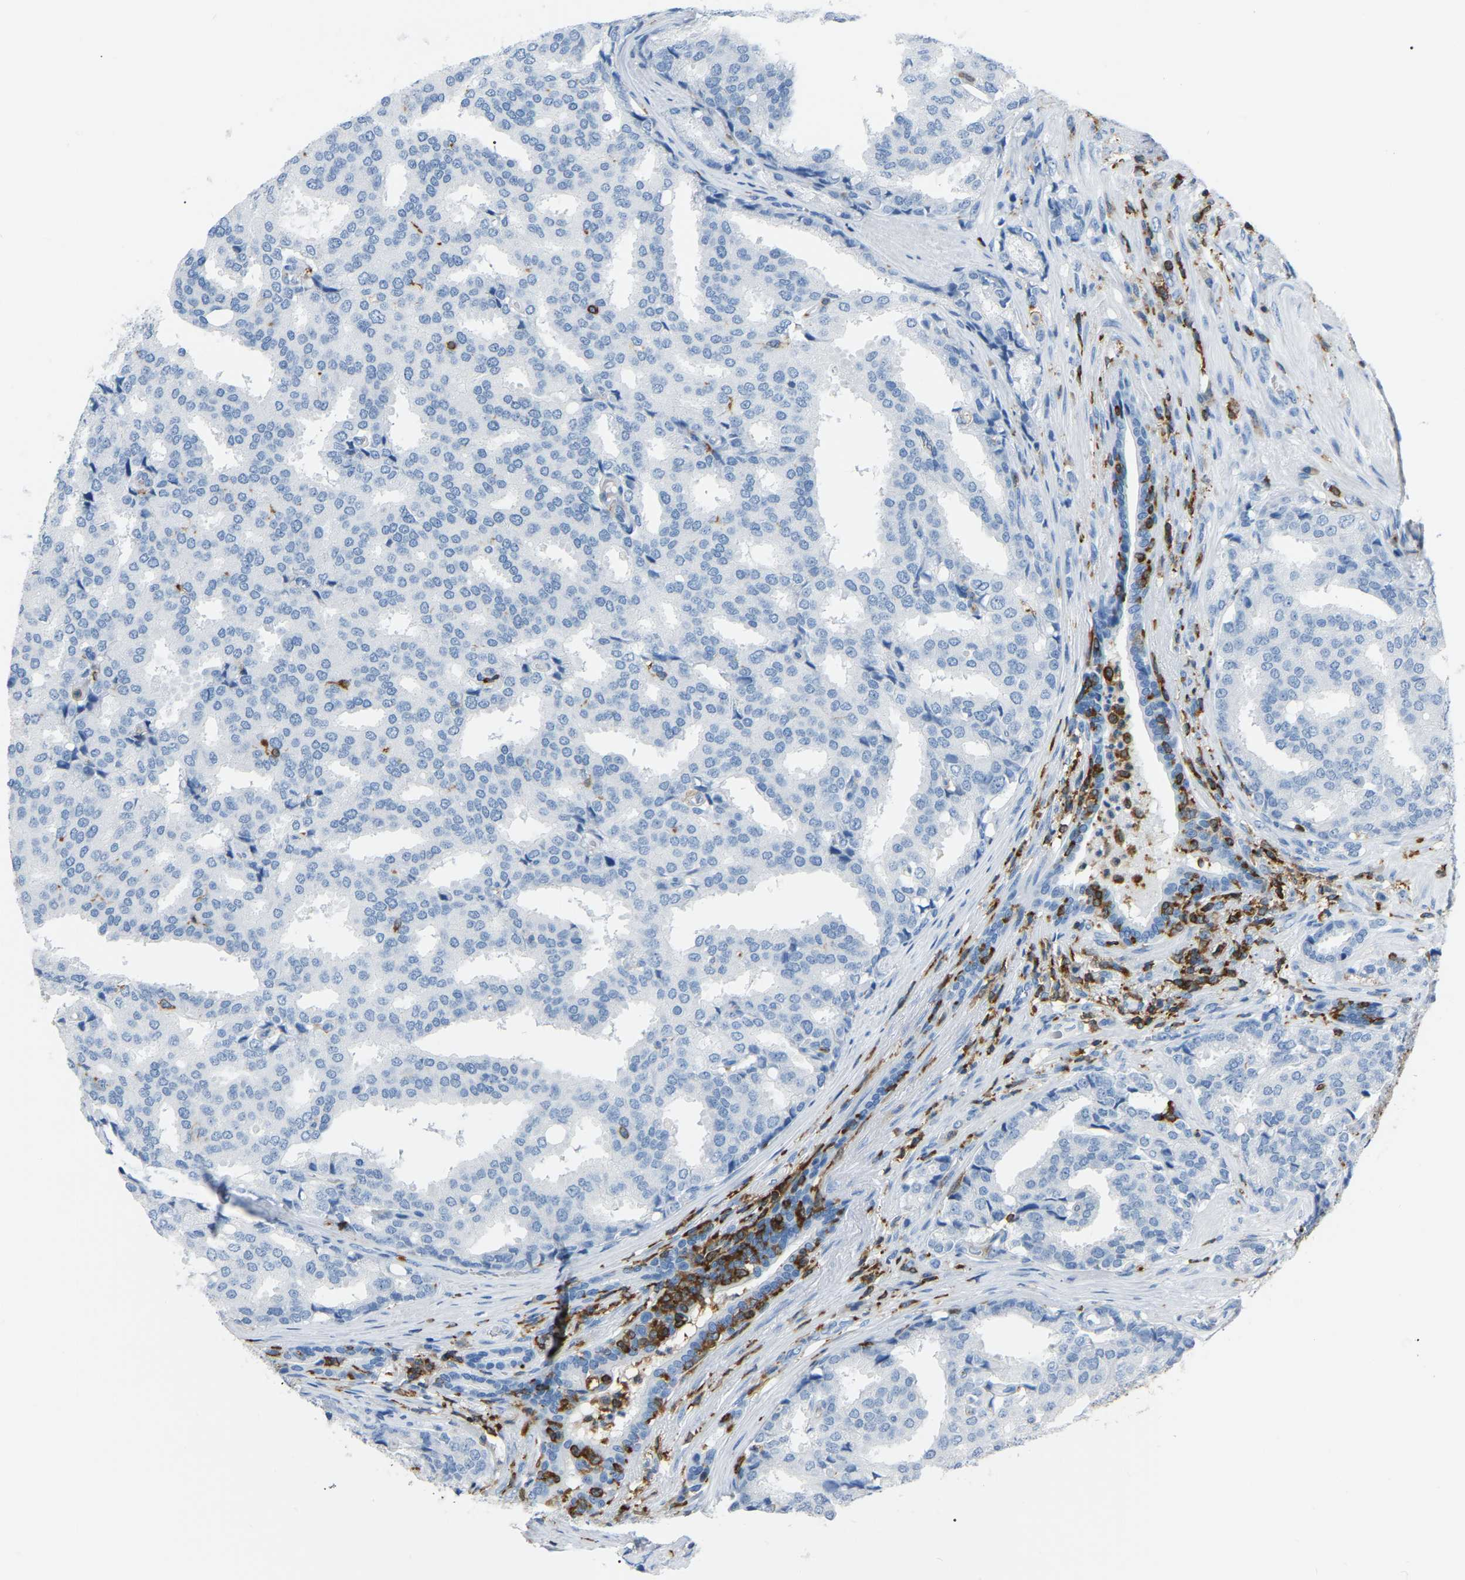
{"staining": {"intensity": "negative", "quantity": "none", "location": "none"}, "tissue": "prostate cancer", "cell_type": "Tumor cells", "image_type": "cancer", "snomed": [{"axis": "morphology", "description": "Adenocarcinoma, High grade"}, {"axis": "topography", "description": "Prostate"}], "caption": "Immunohistochemistry (IHC) micrograph of human prostate adenocarcinoma (high-grade) stained for a protein (brown), which demonstrates no staining in tumor cells.", "gene": "ARHGAP45", "patient": {"sex": "male", "age": 50}}